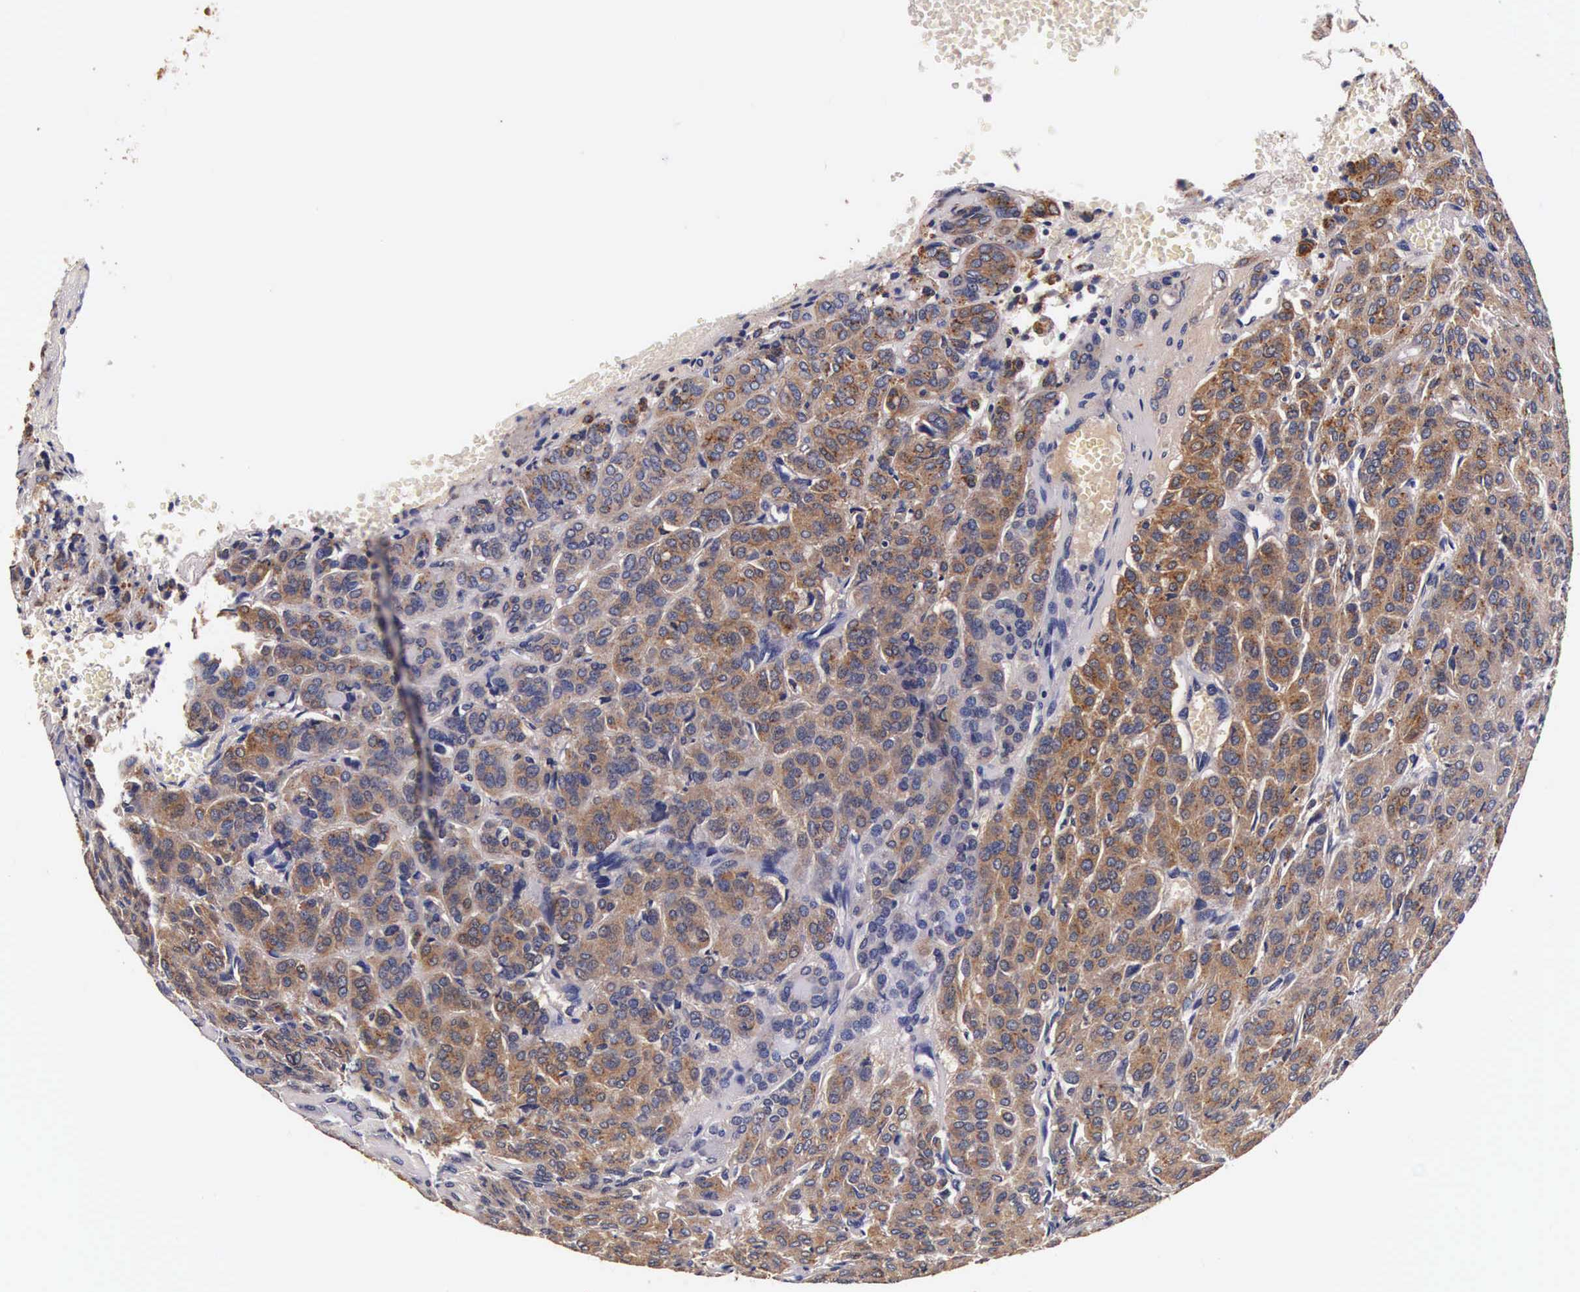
{"staining": {"intensity": "strong", "quantity": ">75%", "location": "cytoplasmic/membranous"}, "tissue": "thyroid cancer", "cell_type": "Tumor cells", "image_type": "cancer", "snomed": [{"axis": "morphology", "description": "Follicular adenoma carcinoma, NOS"}, {"axis": "topography", "description": "Thyroid gland"}], "caption": "High-power microscopy captured an immunohistochemistry histopathology image of thyroid follicular adenoma carcinoma, revealing strong cytoplasmic/membranous positivity in about >75% of tumor cells.", "gene": "CTSB", "patient": {"sex": "female", "age": 71}}